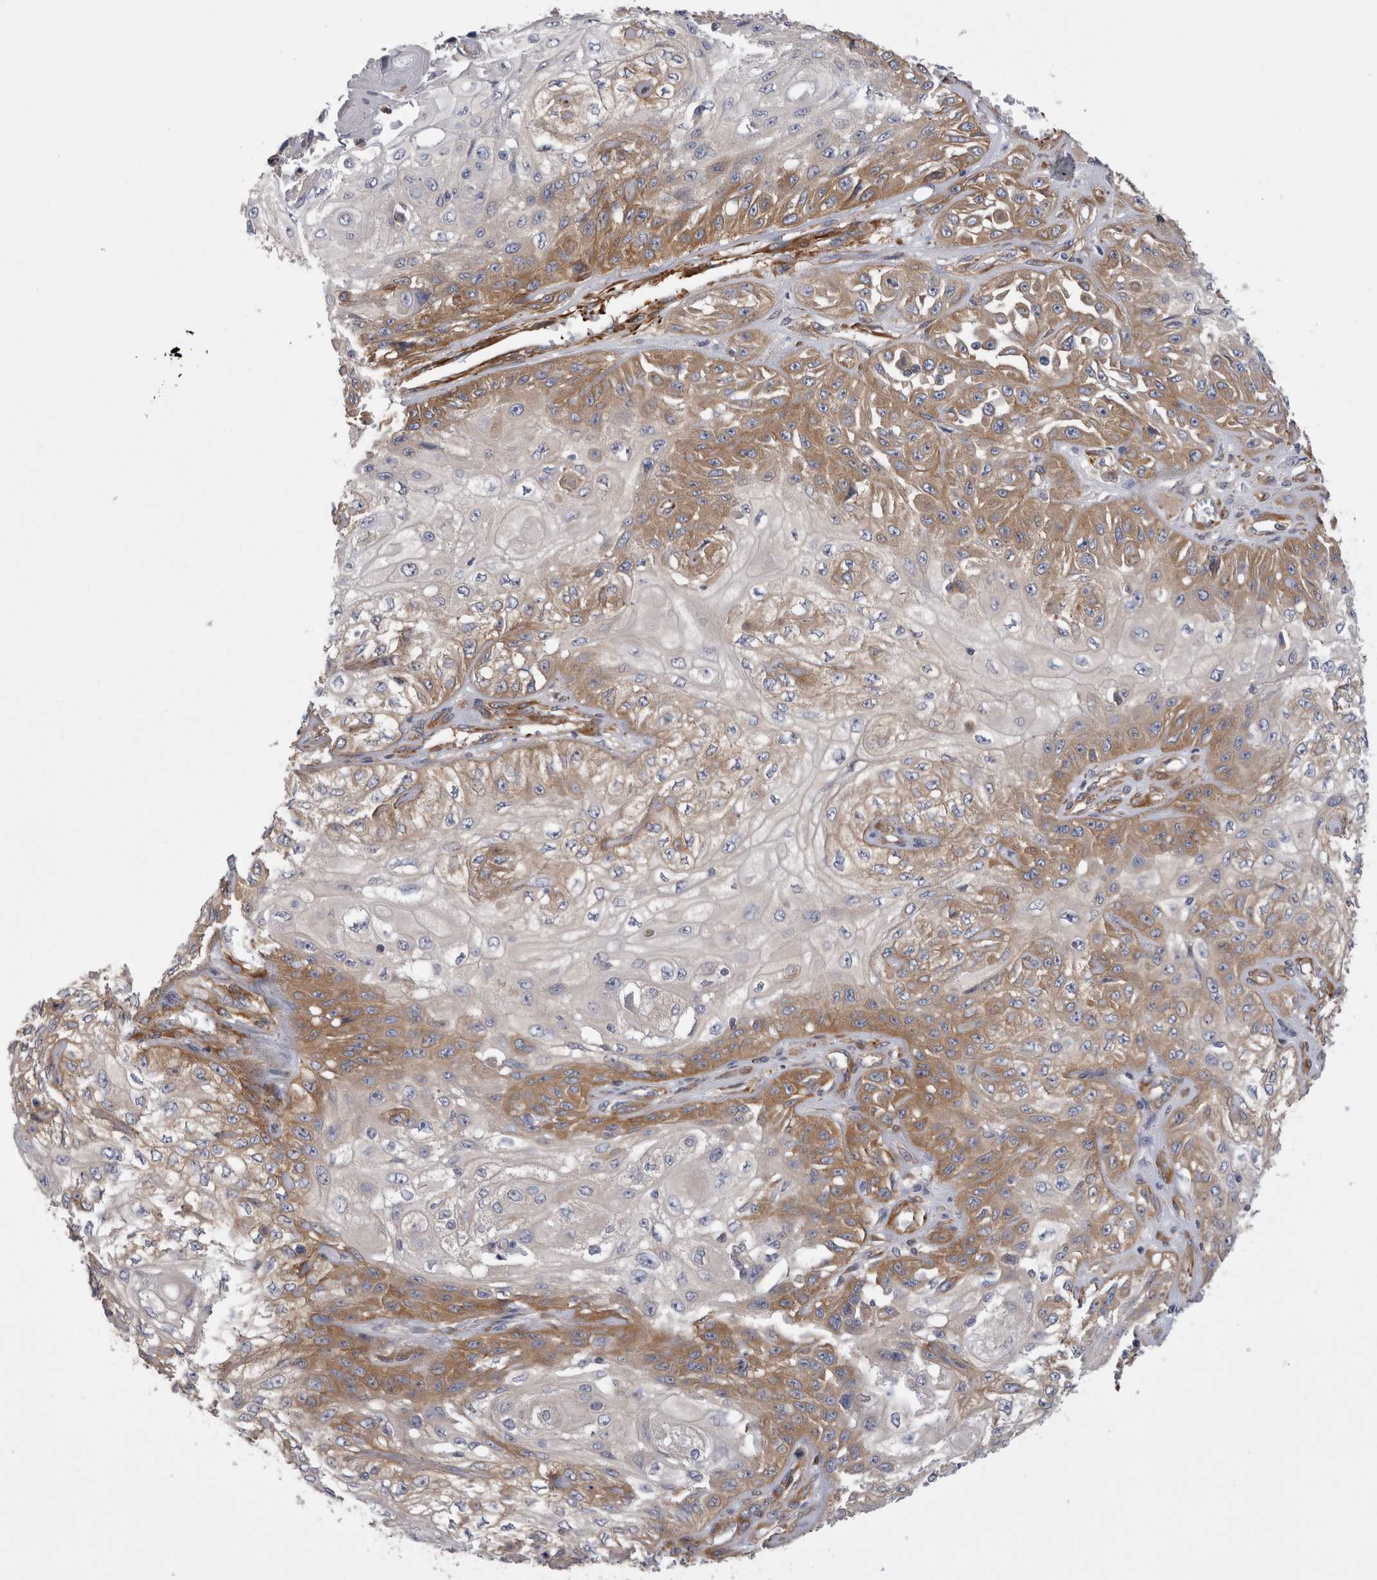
{"staining": {"intensity": "moderate", "quantity": "25%-75%", "location": "cytoplasmic/membranous"}, "tissue": "skin cancer", "cell_type": "Tumor cells", "image_type": "cancer", "snomed": [{"axis": "morphology", "description": "Squamous cell carcinoma, NOS"}, {"axis": "morphology", "description": "Squamous cell carcinoma, metastatic, NOS"}, {"axis": "topography", "description": "Skin"}, {"axis": "topography", "description": "Lymph node"}], "caption": "Immunohistochemistry (IHC) (DAB (3,3'-diaminobenzidine)) staining of human skin cancer (metastatic squamous cell carcinoma) demonstrates moderate cytoplasmic/membranous protein positivity in approximately 25%-75% of tumor cells.", "gene": "EPRS1", "patient": {"sex": "male", "age": 75}}